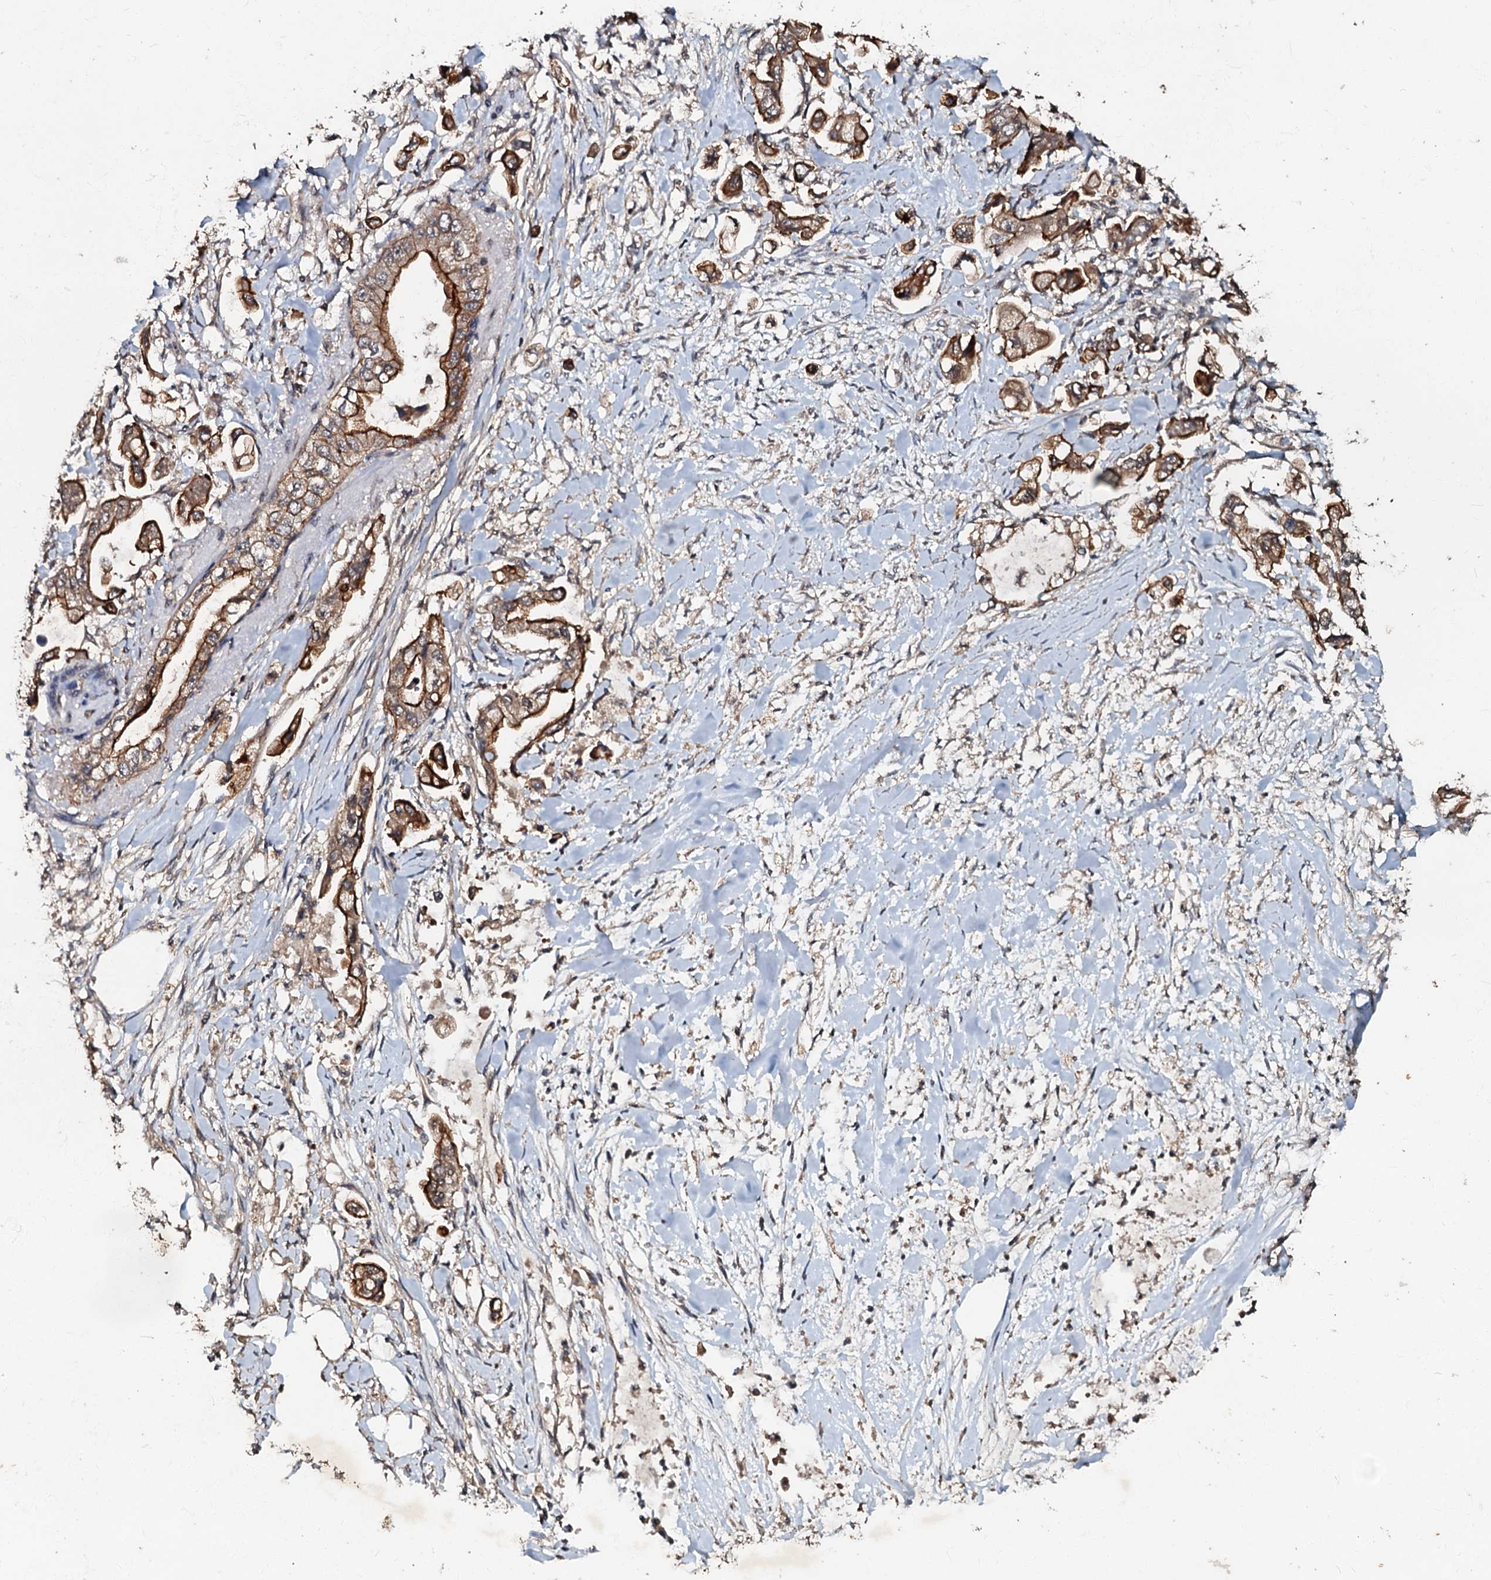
{"staining": {"intensity": "moderate", "quantity": ">75%", "location": "cytoplasmic/membranous"}, "tissue": "stomach cancer", "cell_type": "Tumor cells", "image_type": "cancer", "snomed": [{"axis": "morphology", "description": "Adenocarcinoma, NOS"}, {"axis": "topography", "description": "Stomach"}], "caption": "Moderate cytoplasmic/membranous staining for a protein is present in approximately >75% of tumor cells of adenocarcinoma (stomach) using IHC.", "gene": "MANSC4", "patient": {"sex": "male", "age": 62}}